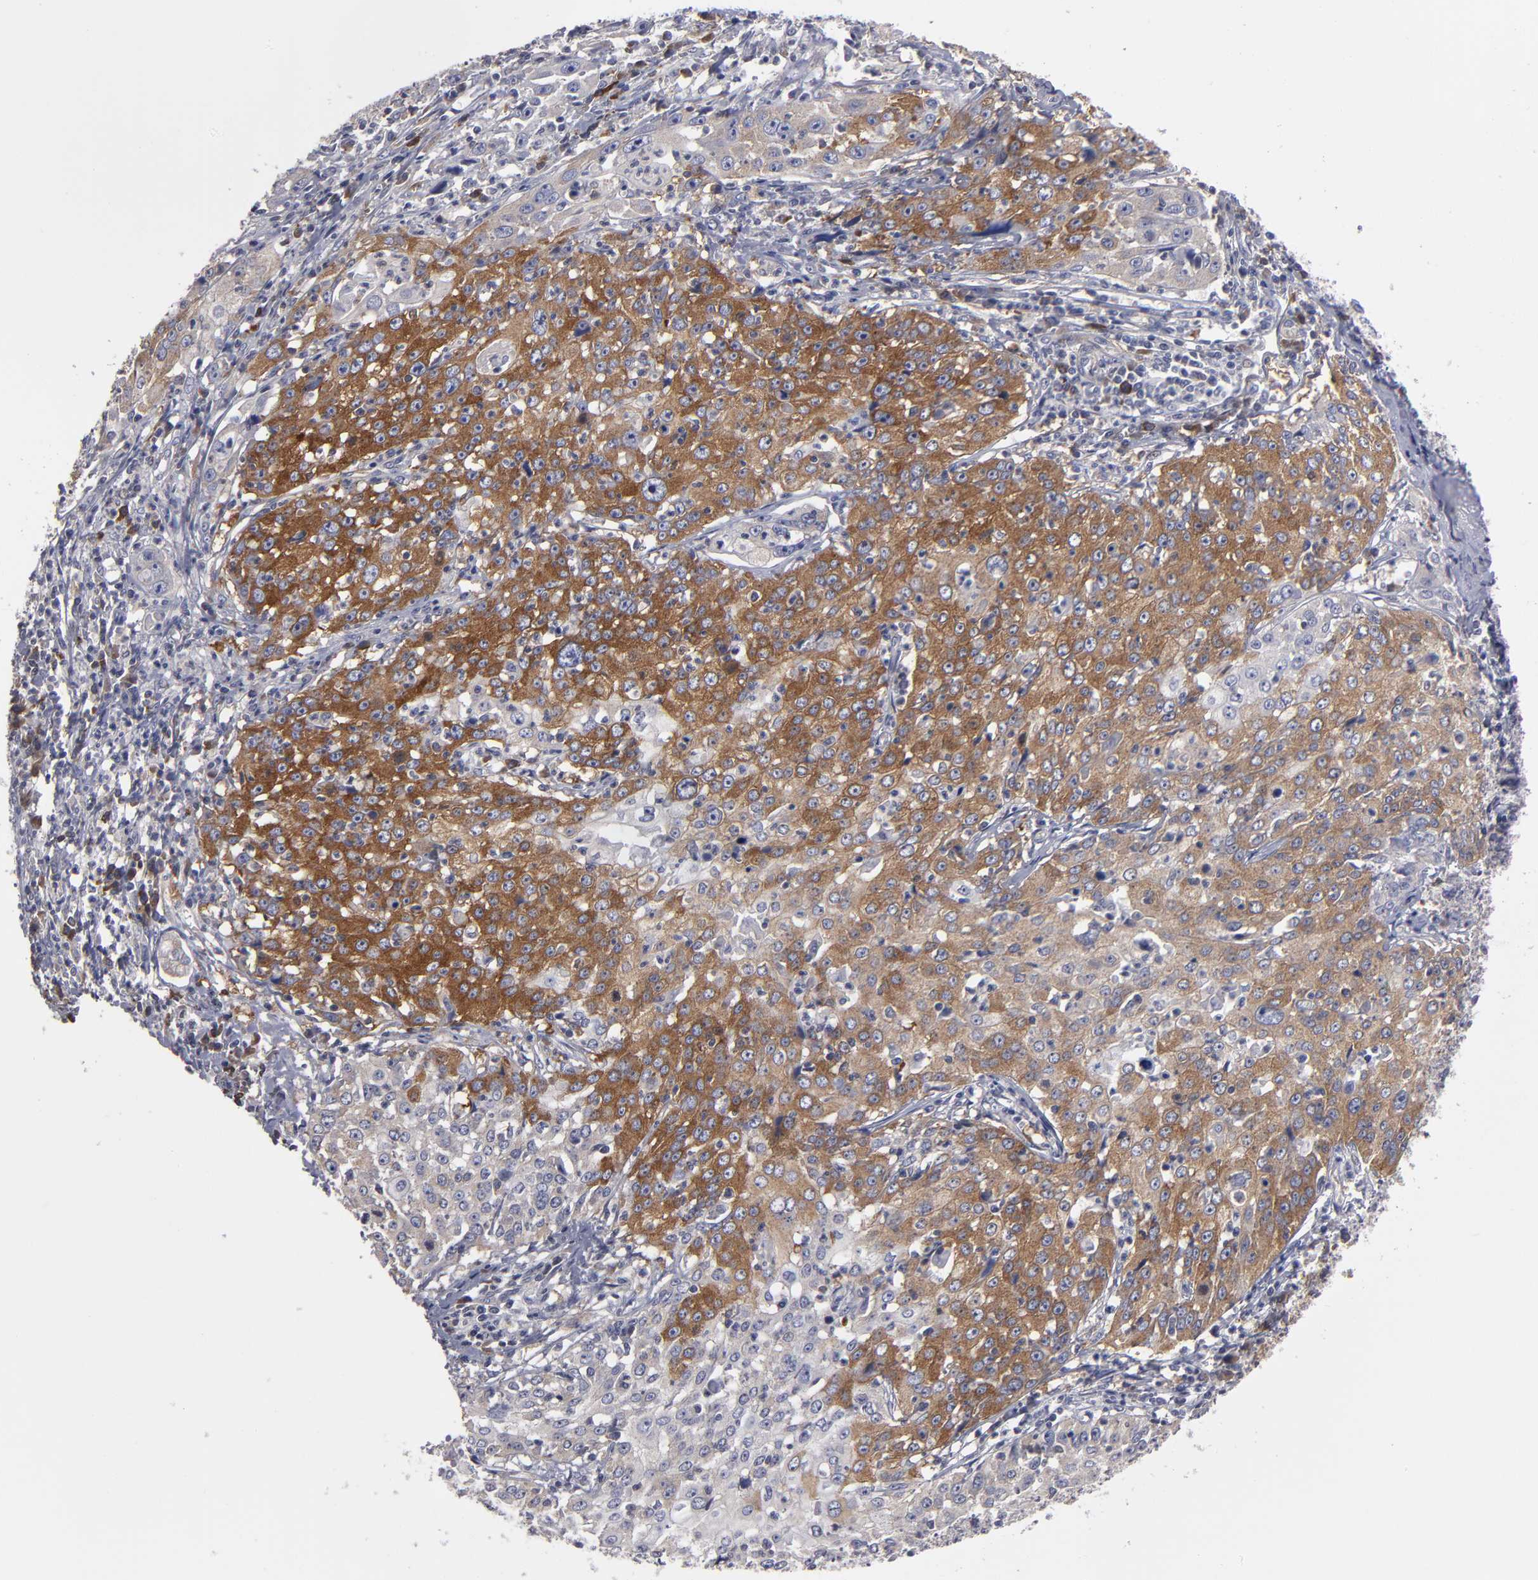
{"staining": {"intensity": "moderate", "quantity": ">75%", "location": "cytoplasmic/membranous"}, "tissue": "cervical cancer", "cell_type": "Tumor cells", "image_type": "cancer", "snomed": [{"axis": "morphology", "description": "Squamous cell carcinoma, NOS"}, {"axis": "topography", "description": "Cervix"}], "caption": "A photomicrograph of squamous cell carcinoma (cervical) stained for a protein displays moderate cytoplasmic/membranous brown staining in tumor cells.", "gene": "CEP97", "patient": {"sex": "female", "age": 39}}